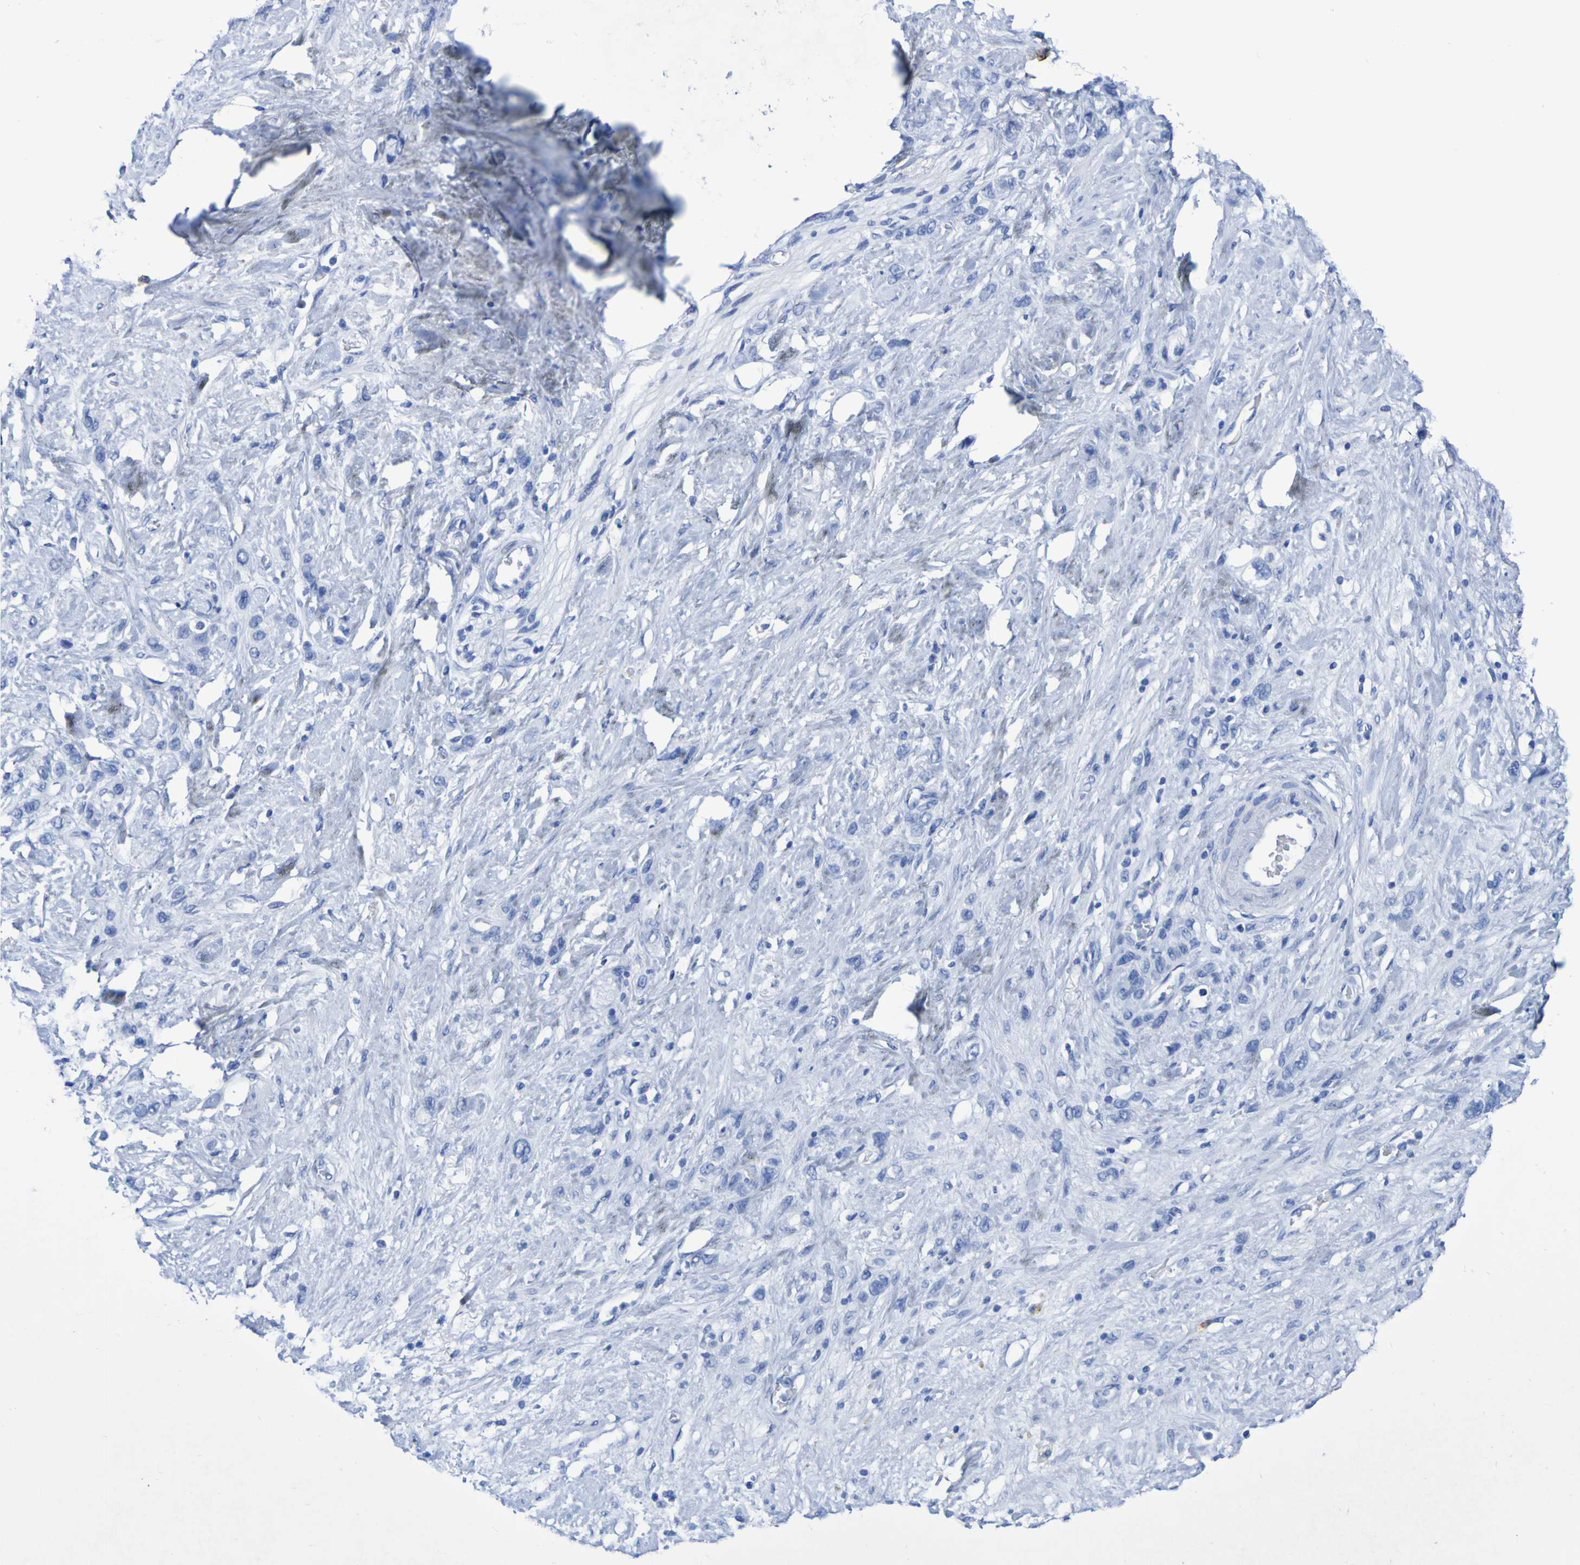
{"staining": {"intensity": "negative", "quantity": "none", "location": "none"}, "tissue": "stomach cancer", "cell_type": "Tumor cells", "image_type": "cancer", "snomed": [{"axis": "morphology", "description": "Adenocarcinoma, NOS"}, {"axis": "morphology", "description": "Adenocarcinoma, High grade"}, {"axis": "topography", "description": "Stomach, upper"}, {"axis": "topography", "description": "Stomach, lower"}], "caption": "Protein analysis of stomach cancer (adenocarcinoma (high-grade)) reveals no significant expression in tumor cells. (Immunohistochemistry, brightfield microscopy, high magnification).", "gene": "DPEP1", "patient": {"sex": "female", "age": 65}}